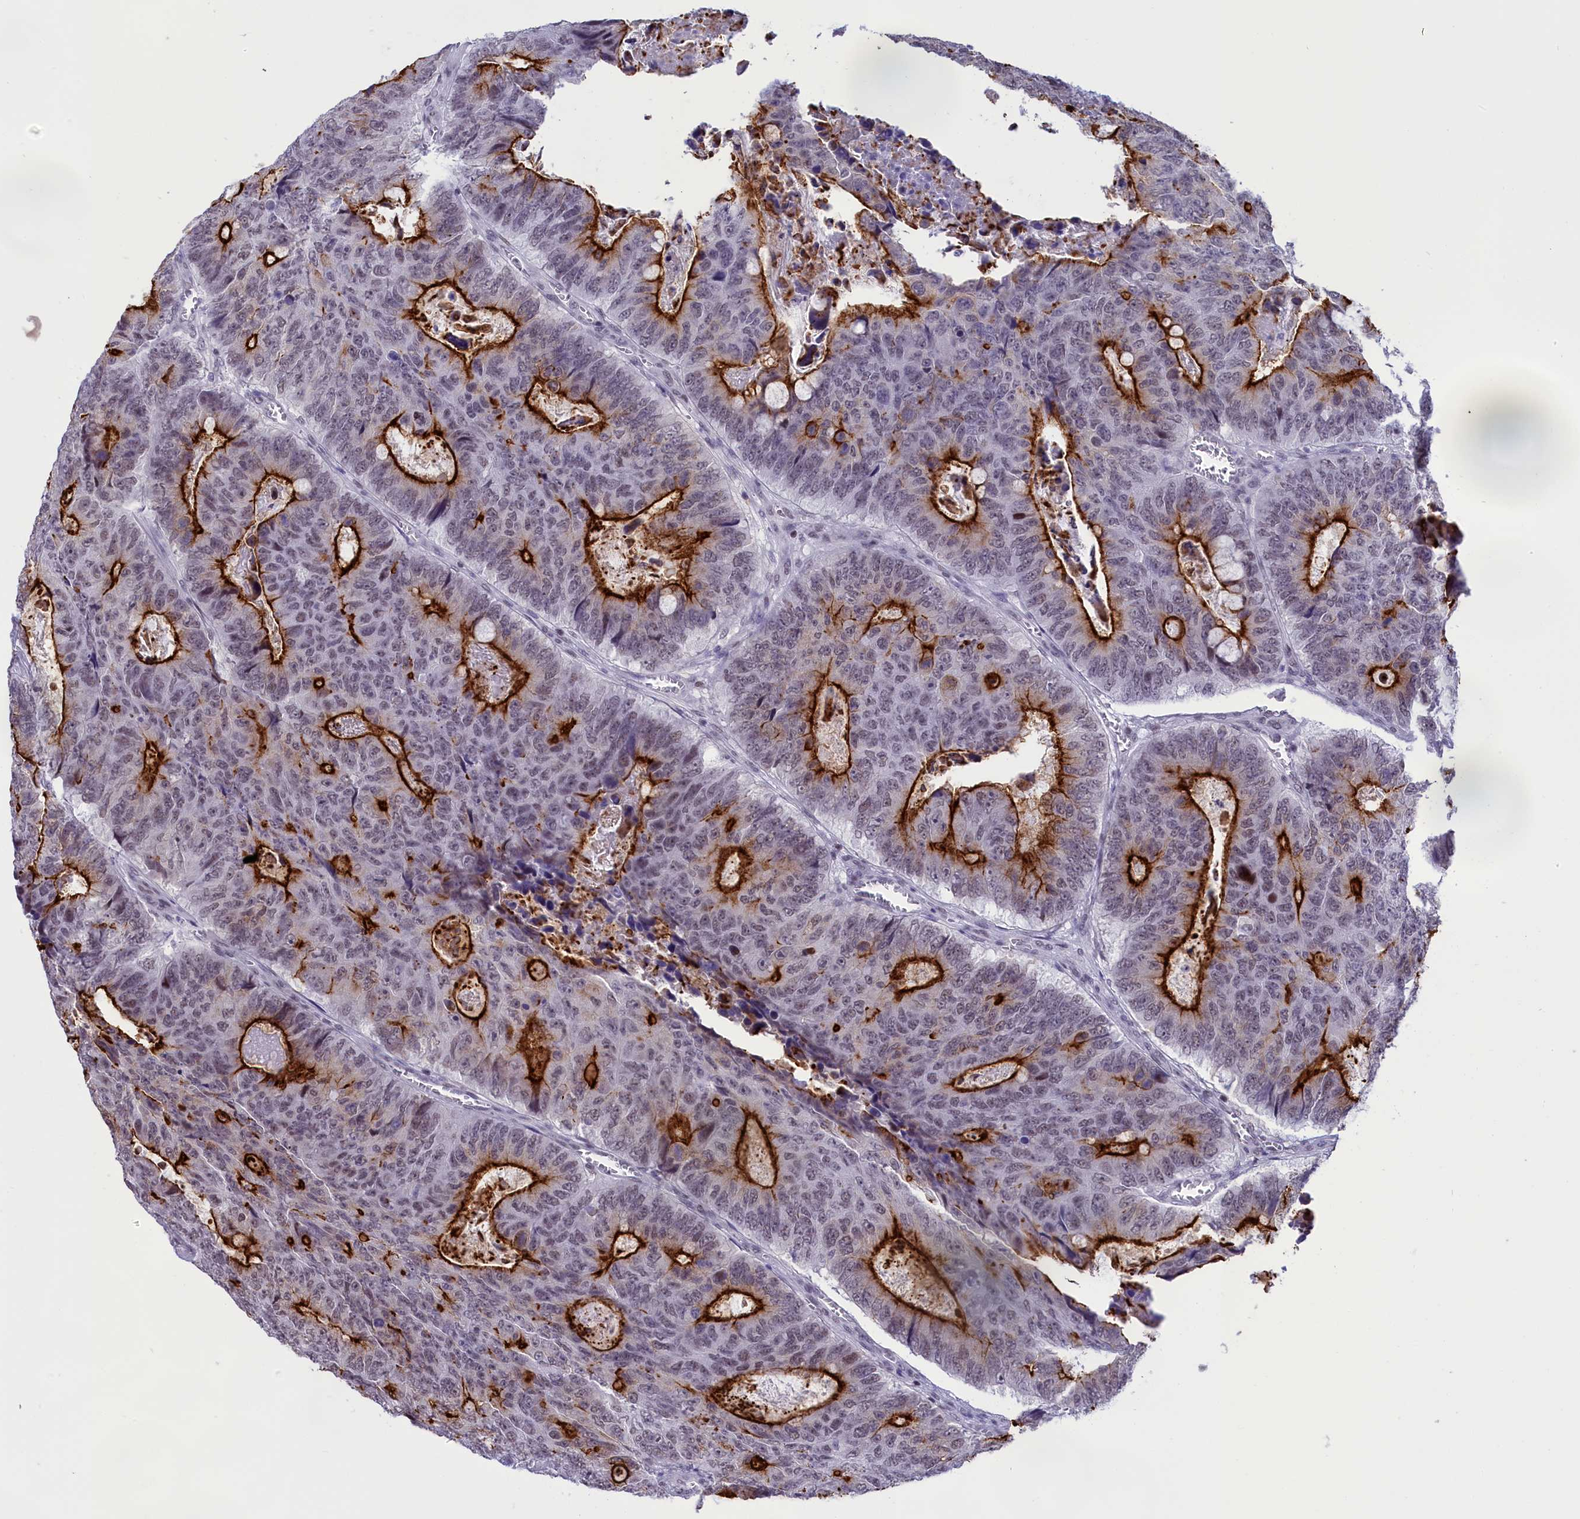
{"staining": {"intensity": "strong", "quantity": "25%-75%", "location": "cytoplasmic/membranous"}, "tissue": "colorectal cancer", "cell_type": "Tumor cells", "image_type": "cancer", "snomed": [{"axis": "morphology", "description": "Adenocarcinoma, NOS"}, {"axis": "topography", "description": "Colon"}], "caption": "Immunohistochemistry image of neoplastic tissue: human colorectal adenocarcinoma stained using immunohistochemistry demonstrates high levels of strong protein expression localized specifically in the cytoplasmic/membranous of tumor cells, appearing as a cytoplasmic/membranous brown color.", "gene": "SPIRE2", "patient": {"sex": "male", "age": 87}}